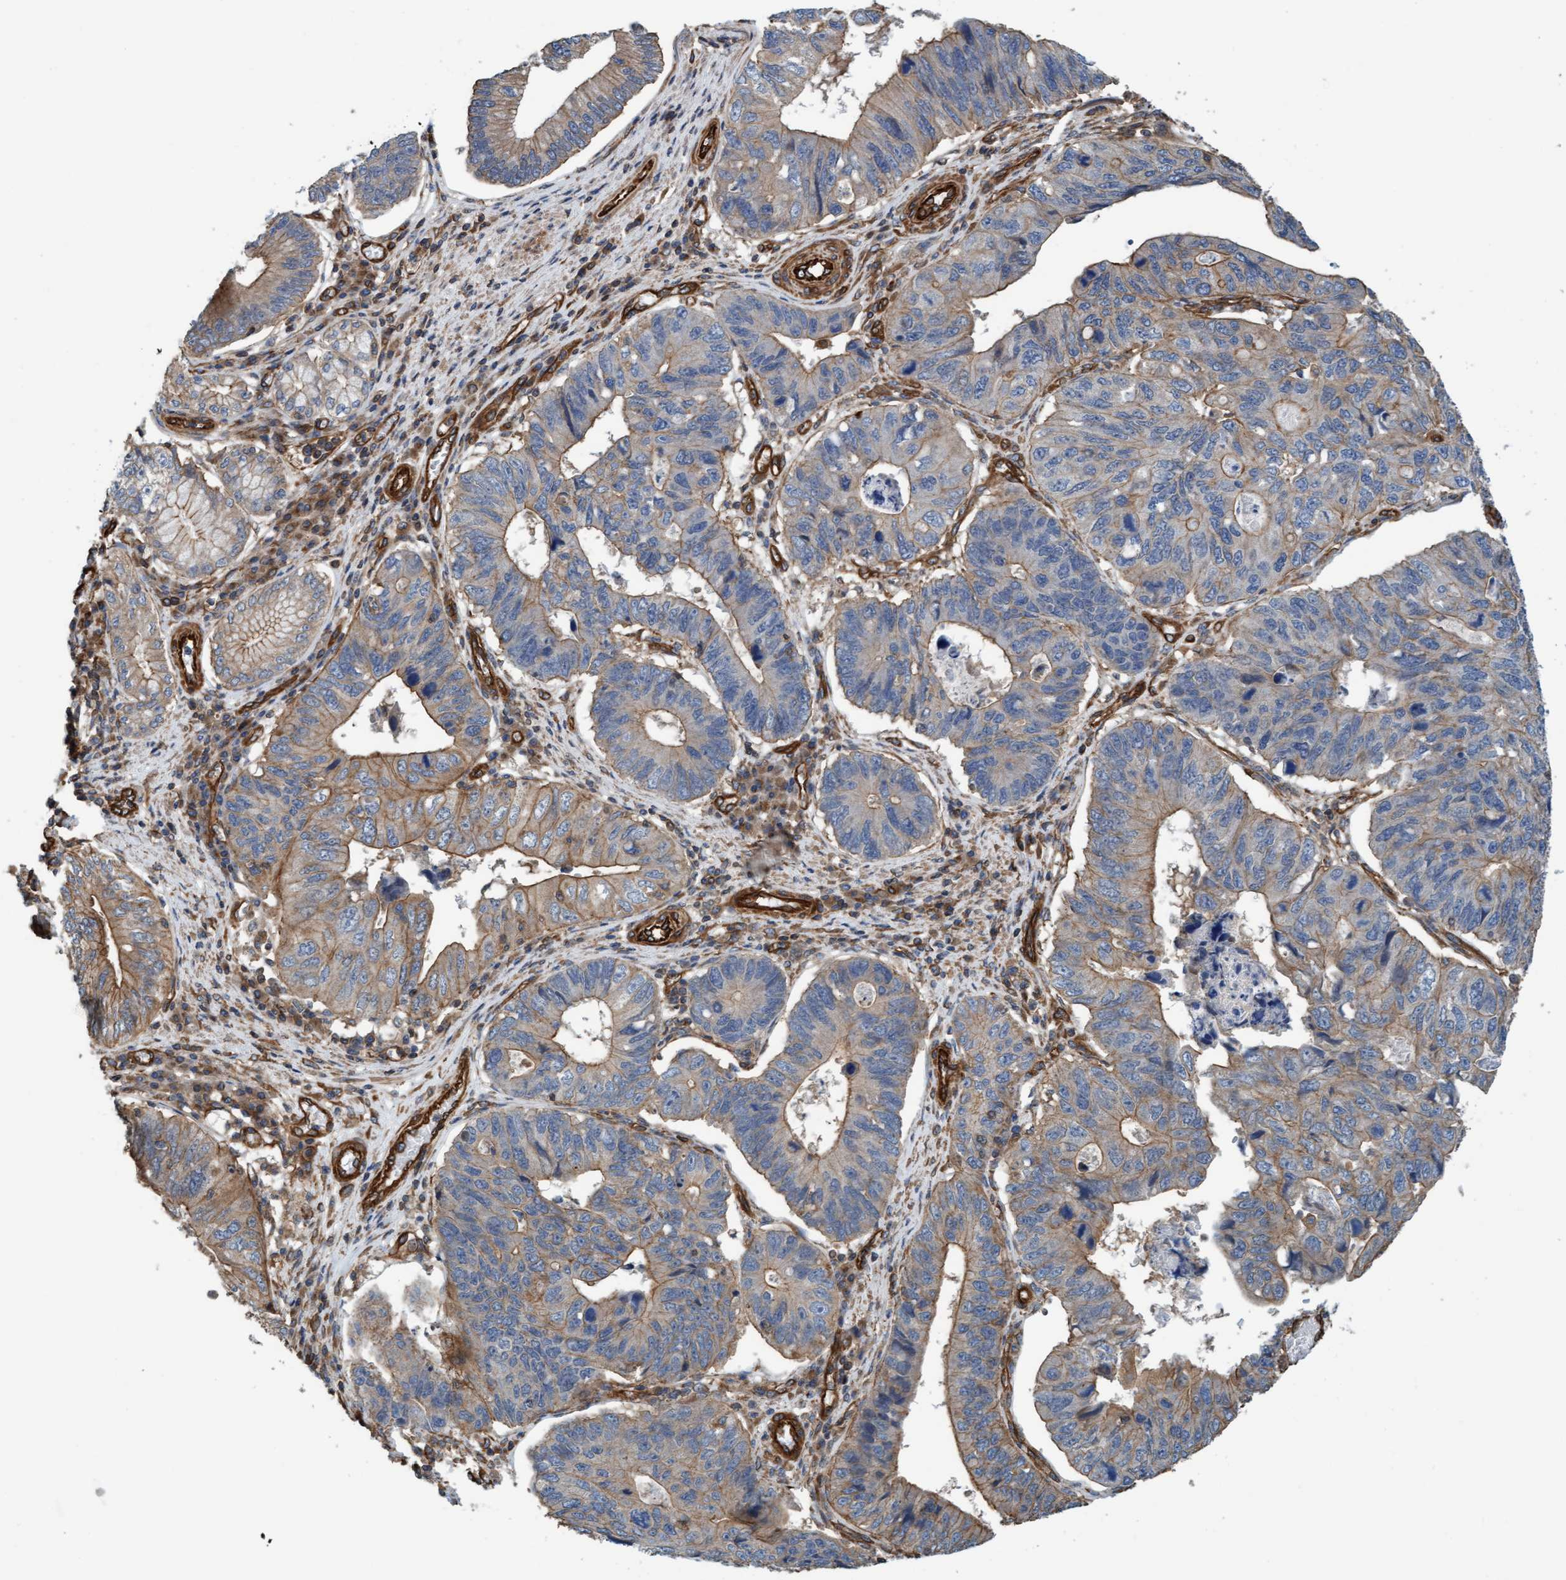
{"staining": {"intensity": "moderate", "quantity": "25%-75%", "location": "cytoplasmic/membranous"}, "tissue": "stomach cancer", "cell_type": "Tumor cells", "image_type": "cancer", "snomed": [{"axis": "morphology", "description": "Adenocarcinoma, NOS"}, {"axis": "topography", "description": "Stomach"}], "caption": "This histopathology image demonstrates immunohistochemistry staining of human stomach adenocarcinoma, with medium moderate cytoplasmic/membranous positivity in approximately 25%-75% of tumor cells.", "gene": "STXBP4", "patient": {"sex": "male", "age": 59}}